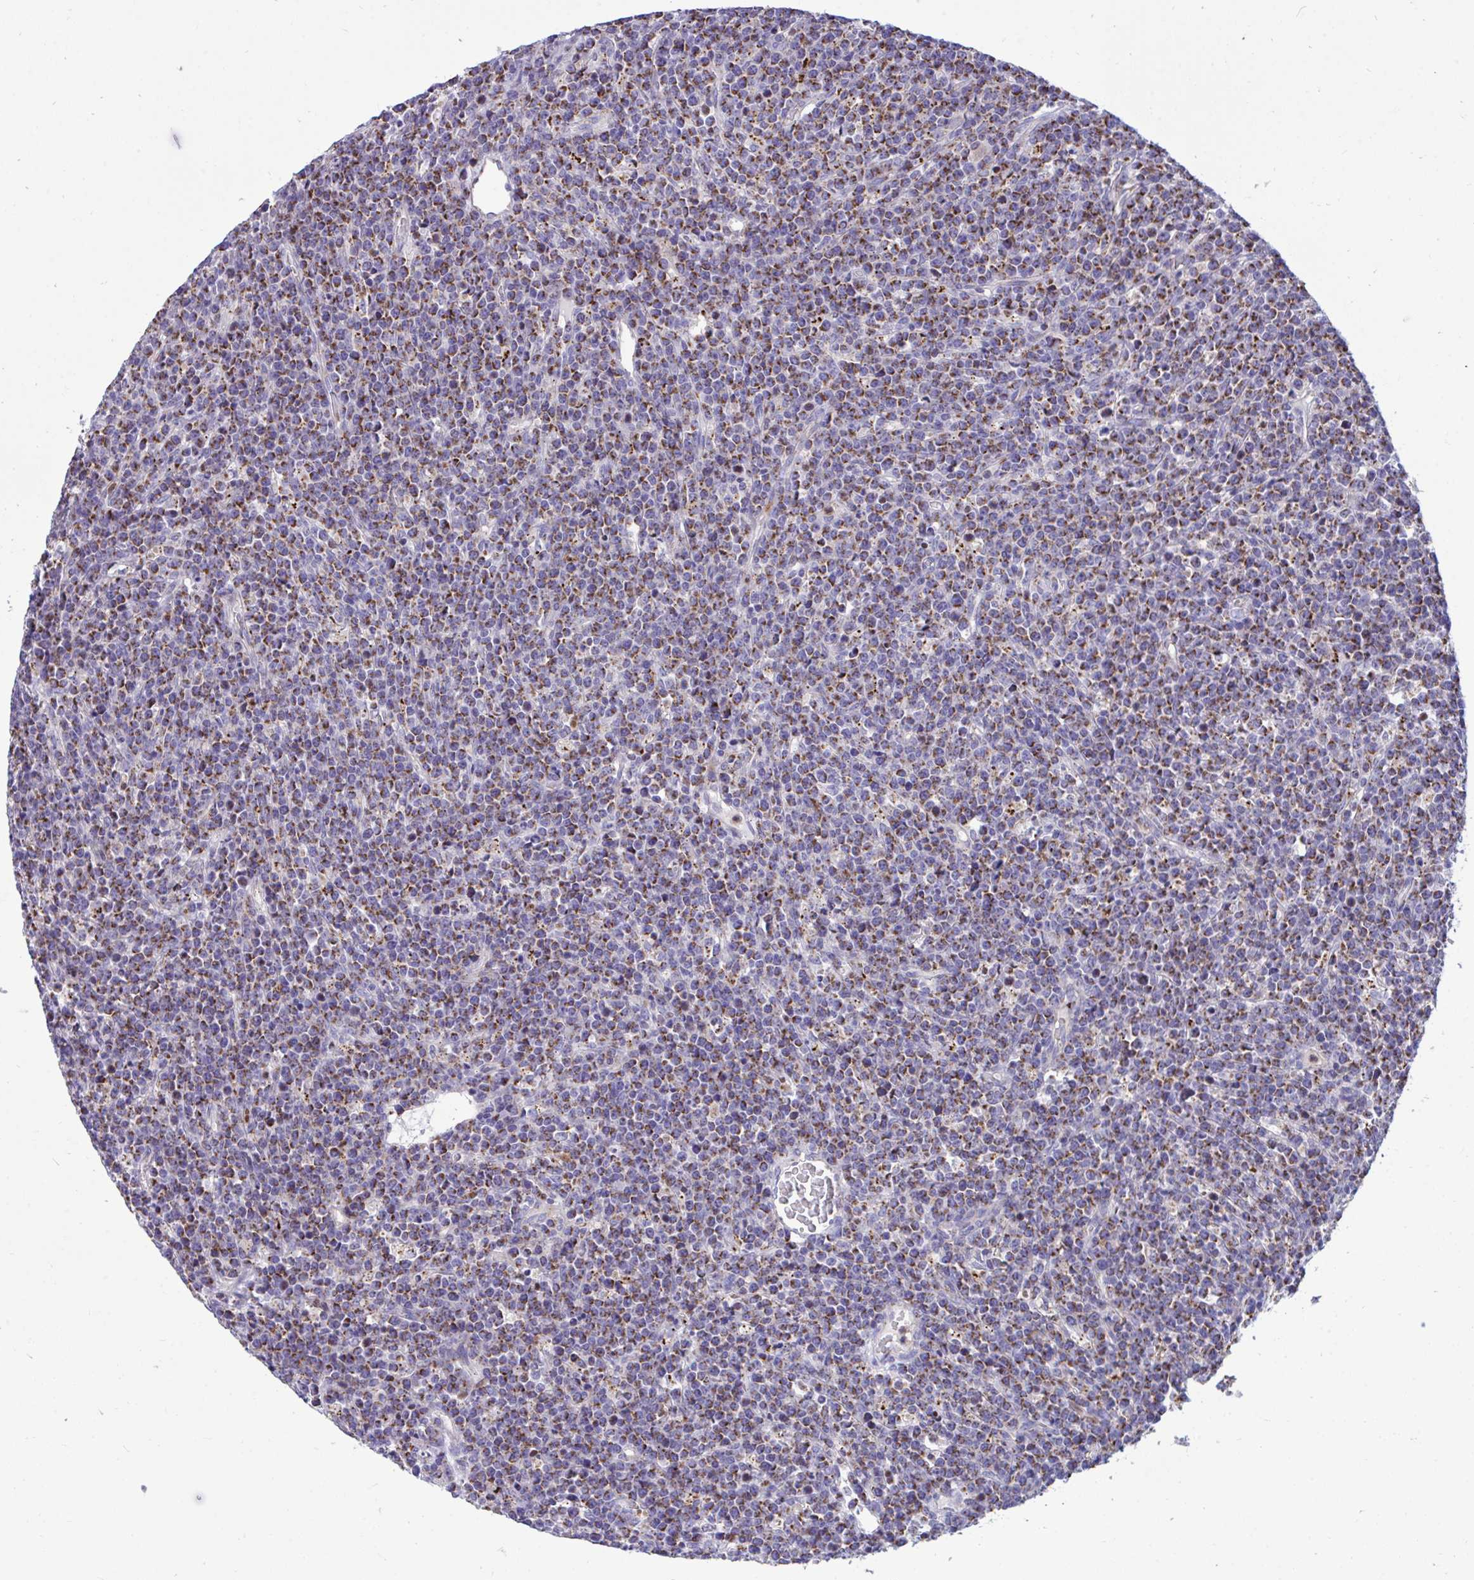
{"staining": {"intensity": "moderate", "quantity": ">75%", "location": "cytoplasmic/membranous"}, "tissue": "lymphoma", "cell_type": "Tumor cells", "image_type": "cancer", "snomed": [{"axis": "morphology", "description": "Malignant lymphoma, non-Hodgkin's type, High grade"}, {"axis": "topography", "description": "Ovary"}], "caption": "Moderate cytoplasmic/membranous positivity is seen in approximately >75% of tumor cells in lymphoma.", "gene": "MRPS16", "patient": {"sex": "female", "age": 56}}